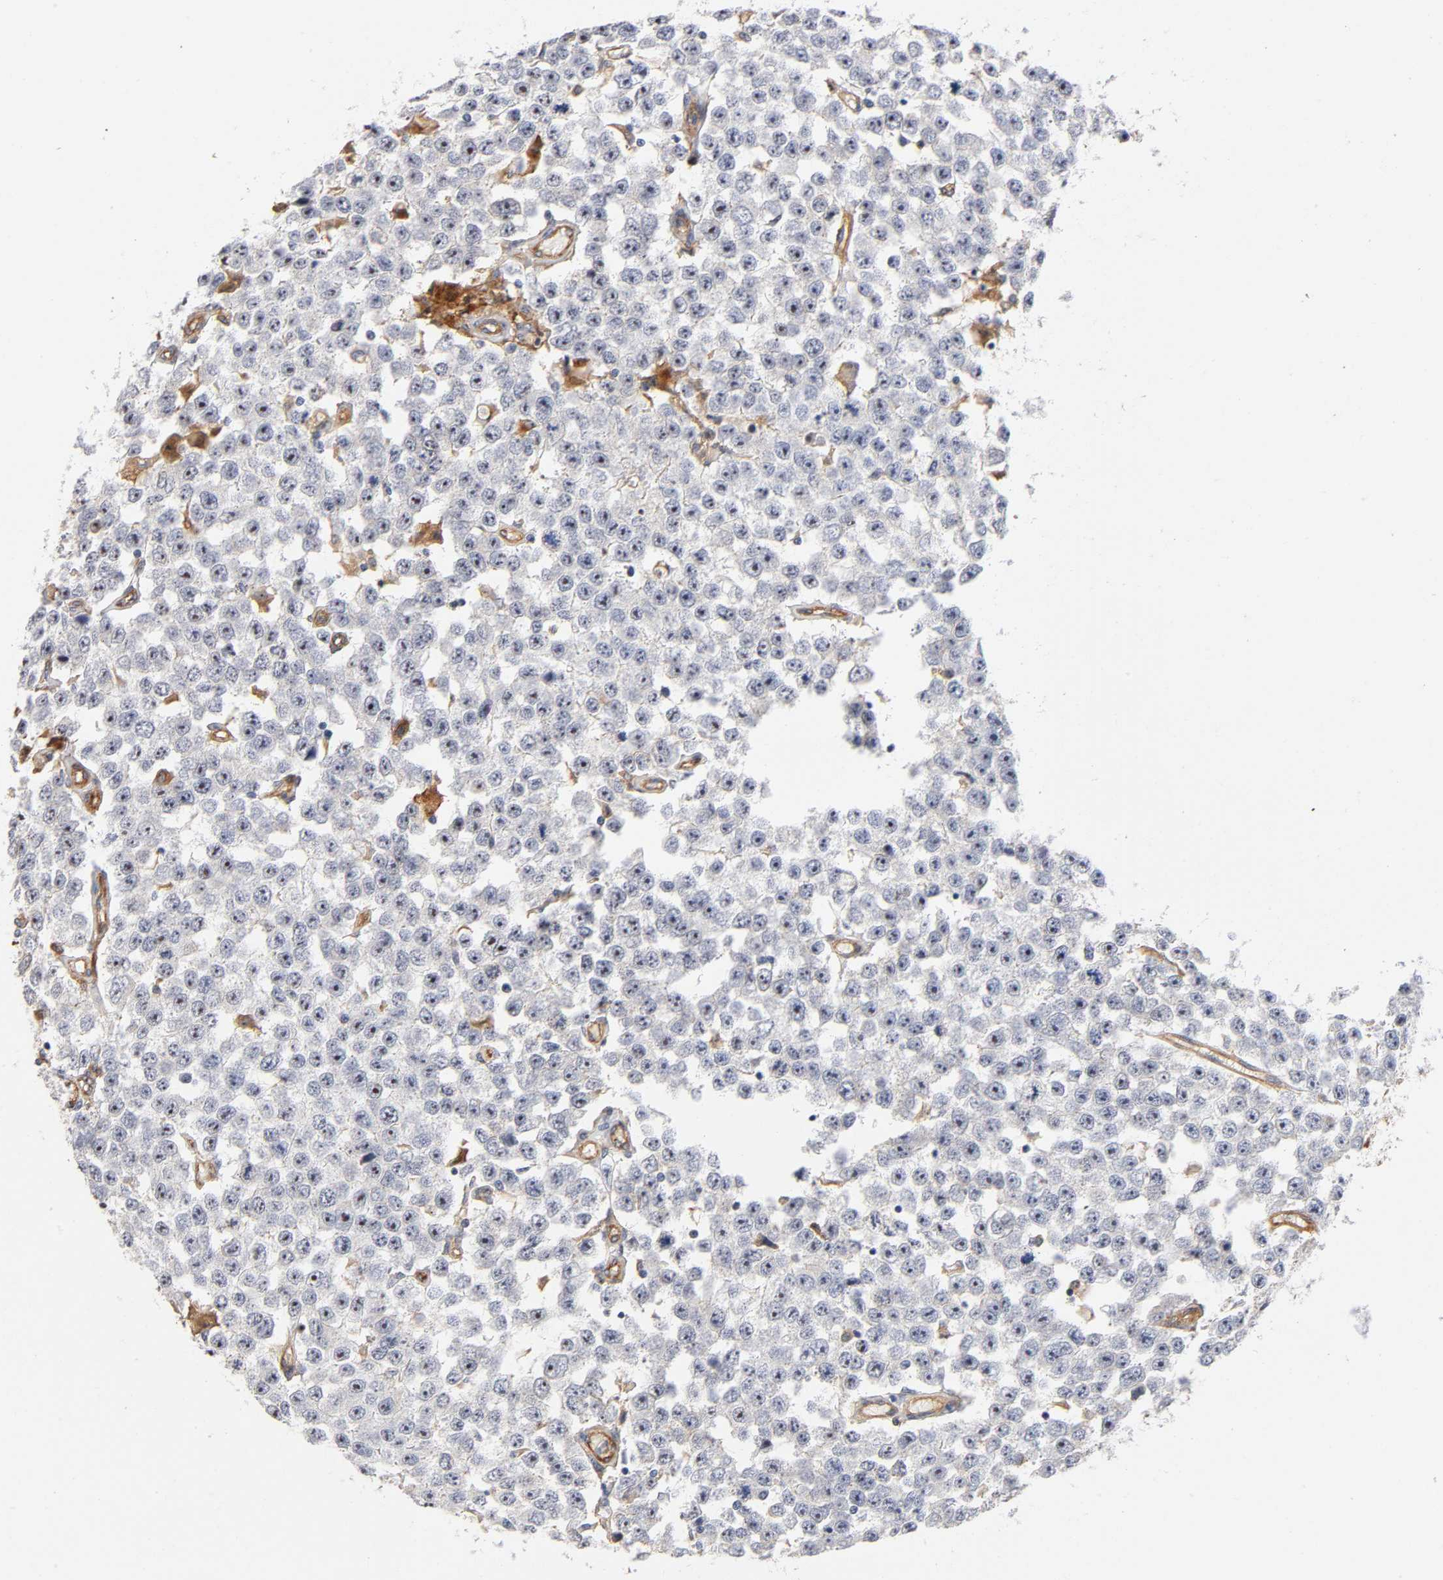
{"staining": {"intensity": "moderate", "quantity": ">75%", "location": "nuclear"}, "tissue": "testis cancer", "cell_type": "Tumor cells", "image_type": "cancer", "snomed": [{"axis": "morphology", "description": "Seminoma, NOS"}, {"axis": "topography", "description": "Testis"}], "caption": "Immunohistochemistry (DAB) staining of human testis cancer reveals moderate nuclear protein expression in approximately >75% of tumor cells.", "gene": "PLD1", "patient": {"sex": "male", "age": 52}}